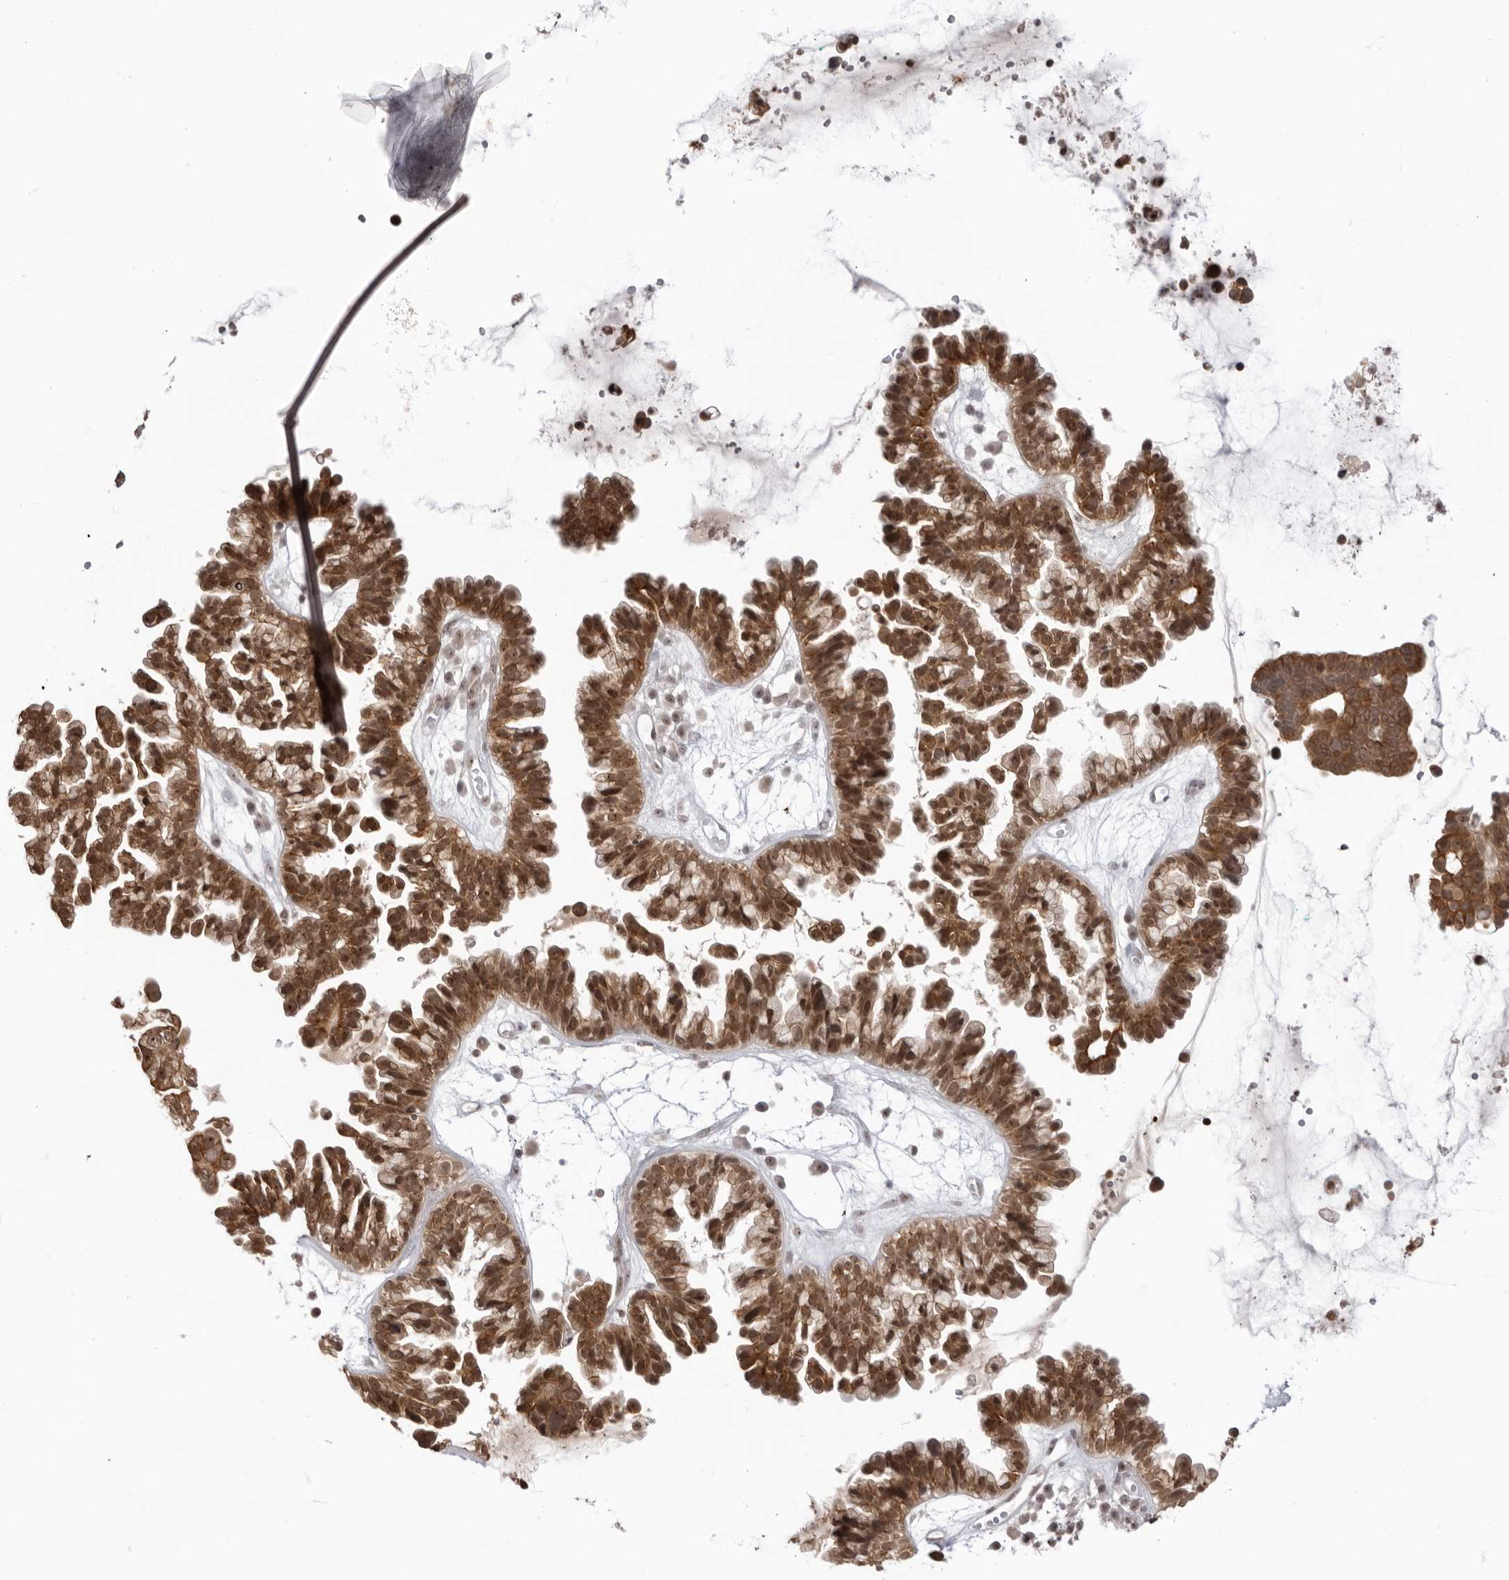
{"staining": {"intensity": "strong", "quantity": ">75%", "location": "cytoplasmic/membranous,nuclear"}, "tissue": "ovarian cancer", "cell_type": "Tumor cells", "image_type": "cancer", "snomed": [{"axis": "morphology", "description": "Cystadenocarcinoma, serous, NOS"}, {"axis": "topography", "description": "Ovary"}], "caption": "Immunohistochemical staining of ovarian cancer (serous cystadenocarcinoma) exhibits high levels of strong cytoplasmic/membranous and nuclear protein staining in approximately >75% of tumor cells.", "gene": "EXOSC10", "patient": {"sex": "female", "age": 56}}